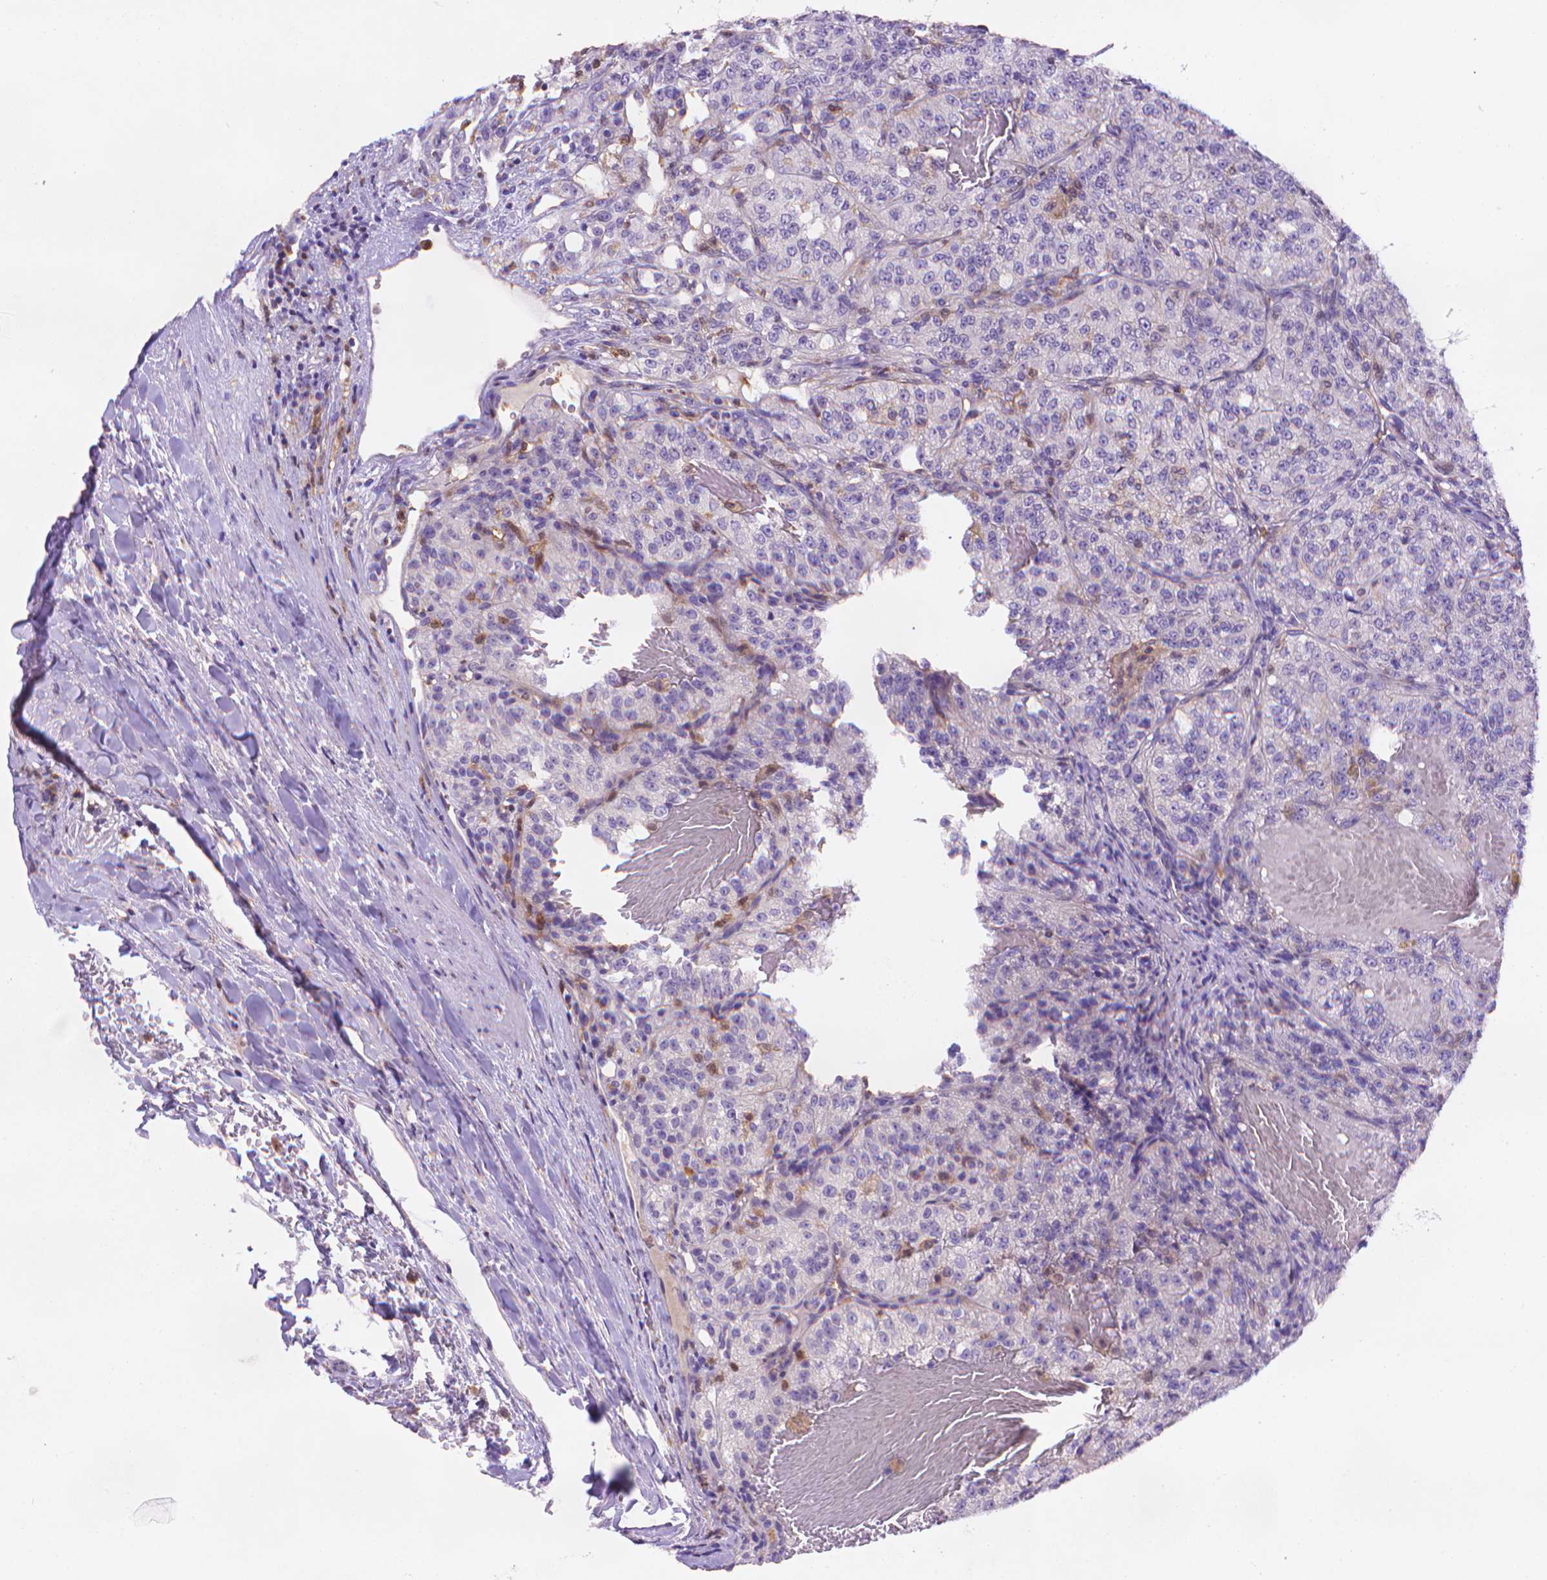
{"staining": {"intensity": "negative", "quantity": "none", "location": "none"}, "tissue": "renal cancer", "cell_type": "Tumor cells", "image_type": "cancer", "snomed": [{"axis": "morphology", "description": "Adenocarcinoma, NOS"}, {"axis": "topography", "description": "Kidney"}], "caption": "Immunohistochemistry micrograph of adenocarcinoma (renal) stained for a protein (brown), which shows no staining in tumor cells. The staining was performed using DAB (3,3'-diaminobenzidine) to visualize the protein expression in brown, while the nuclei were stained in blue with hematoxylin (Magnification: 20x).", "gene": "FGD2", "patient": {"sex": "female", "age": 63}}